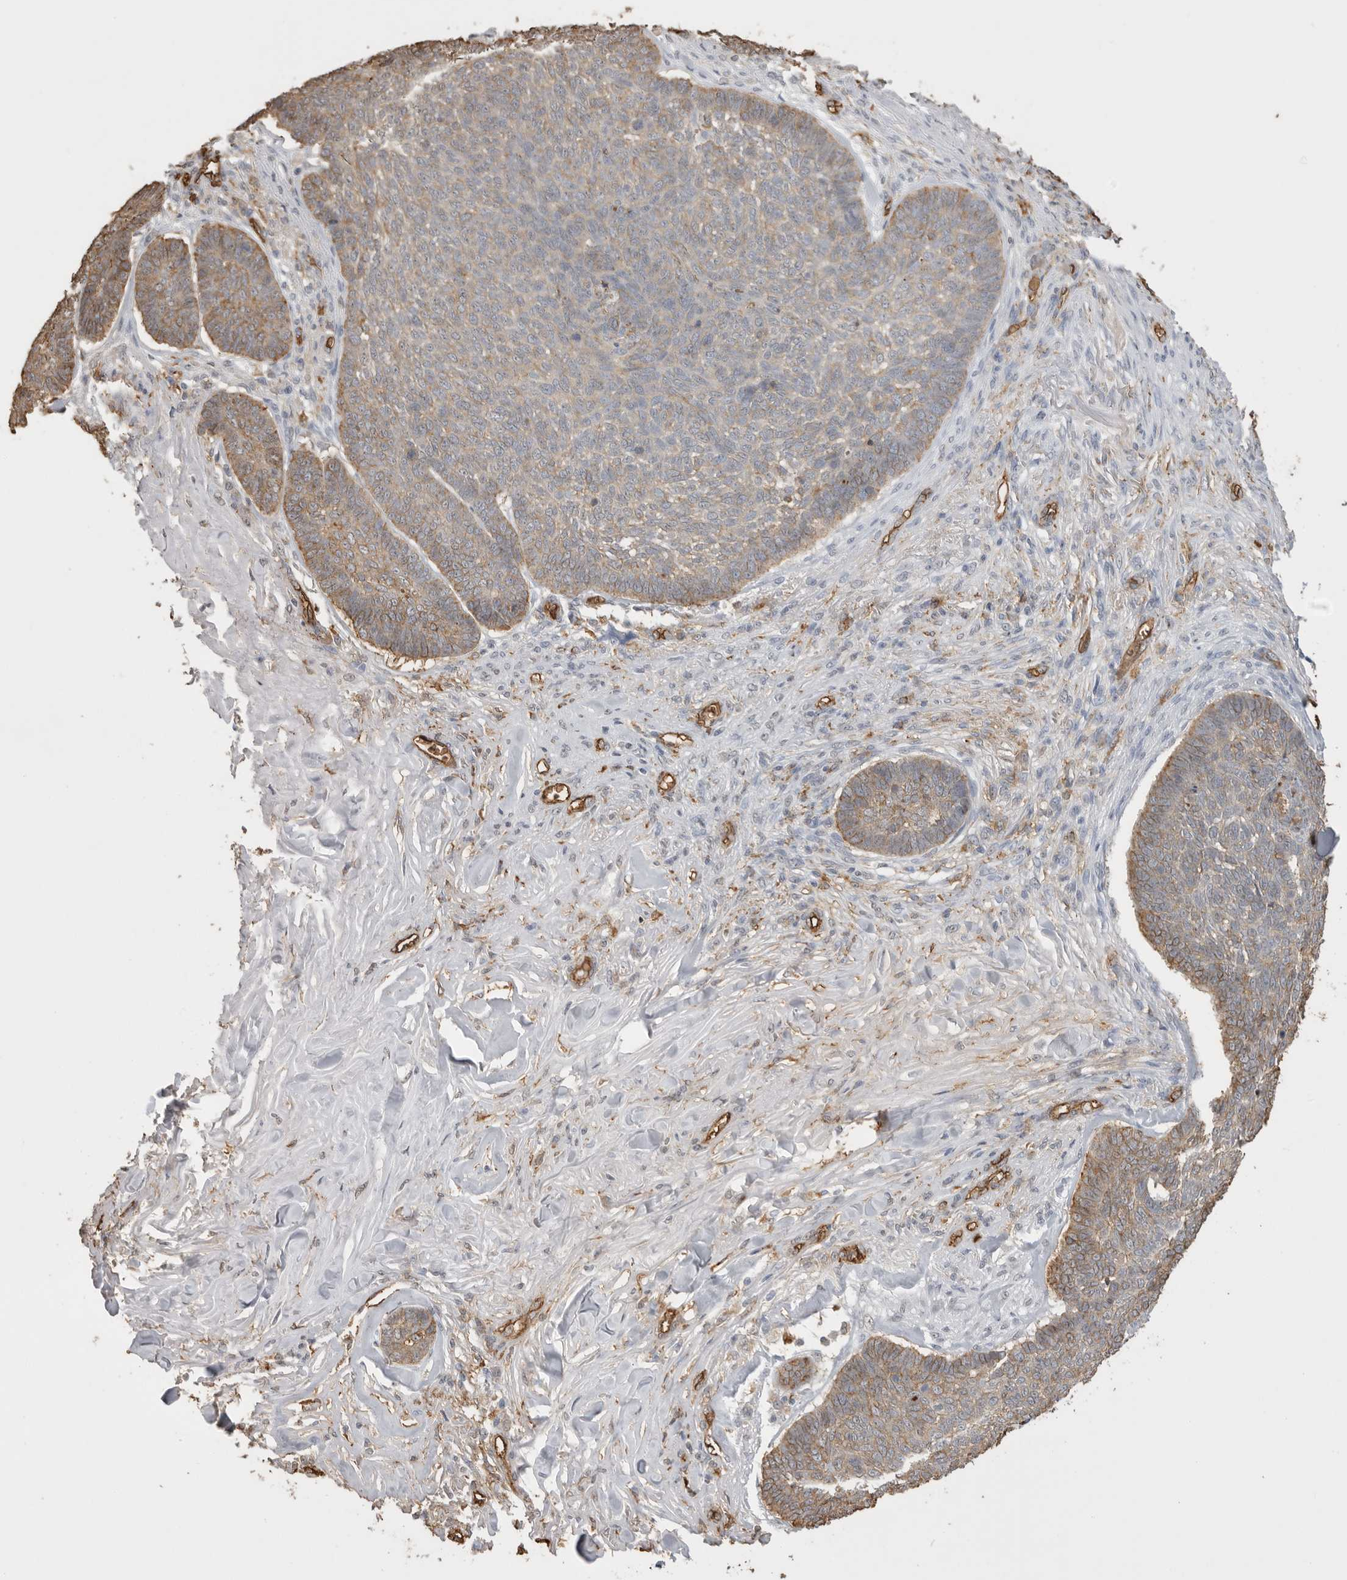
{"staining": {"intensity": "weak", "quantity": "25%-75%", "location": "cytoplasmic/membranous"}, "tissue": "skin cancer", "cell_type": "Tumor cells", "image_type": "cancer", "snomed": [{"axis": "morphology", "description": "Basal cell carcinoma"}, {"axis": "topography", "description": "Skin"}], "caption": "A low amount of weak cytoplasmic/membranous expression is present in approximately 25%-75% of tumor cells in skin cancer (basal cell carcinoma) tissue.", "gene": "IL27", "patient": {"sex": "male", "age": 84}}